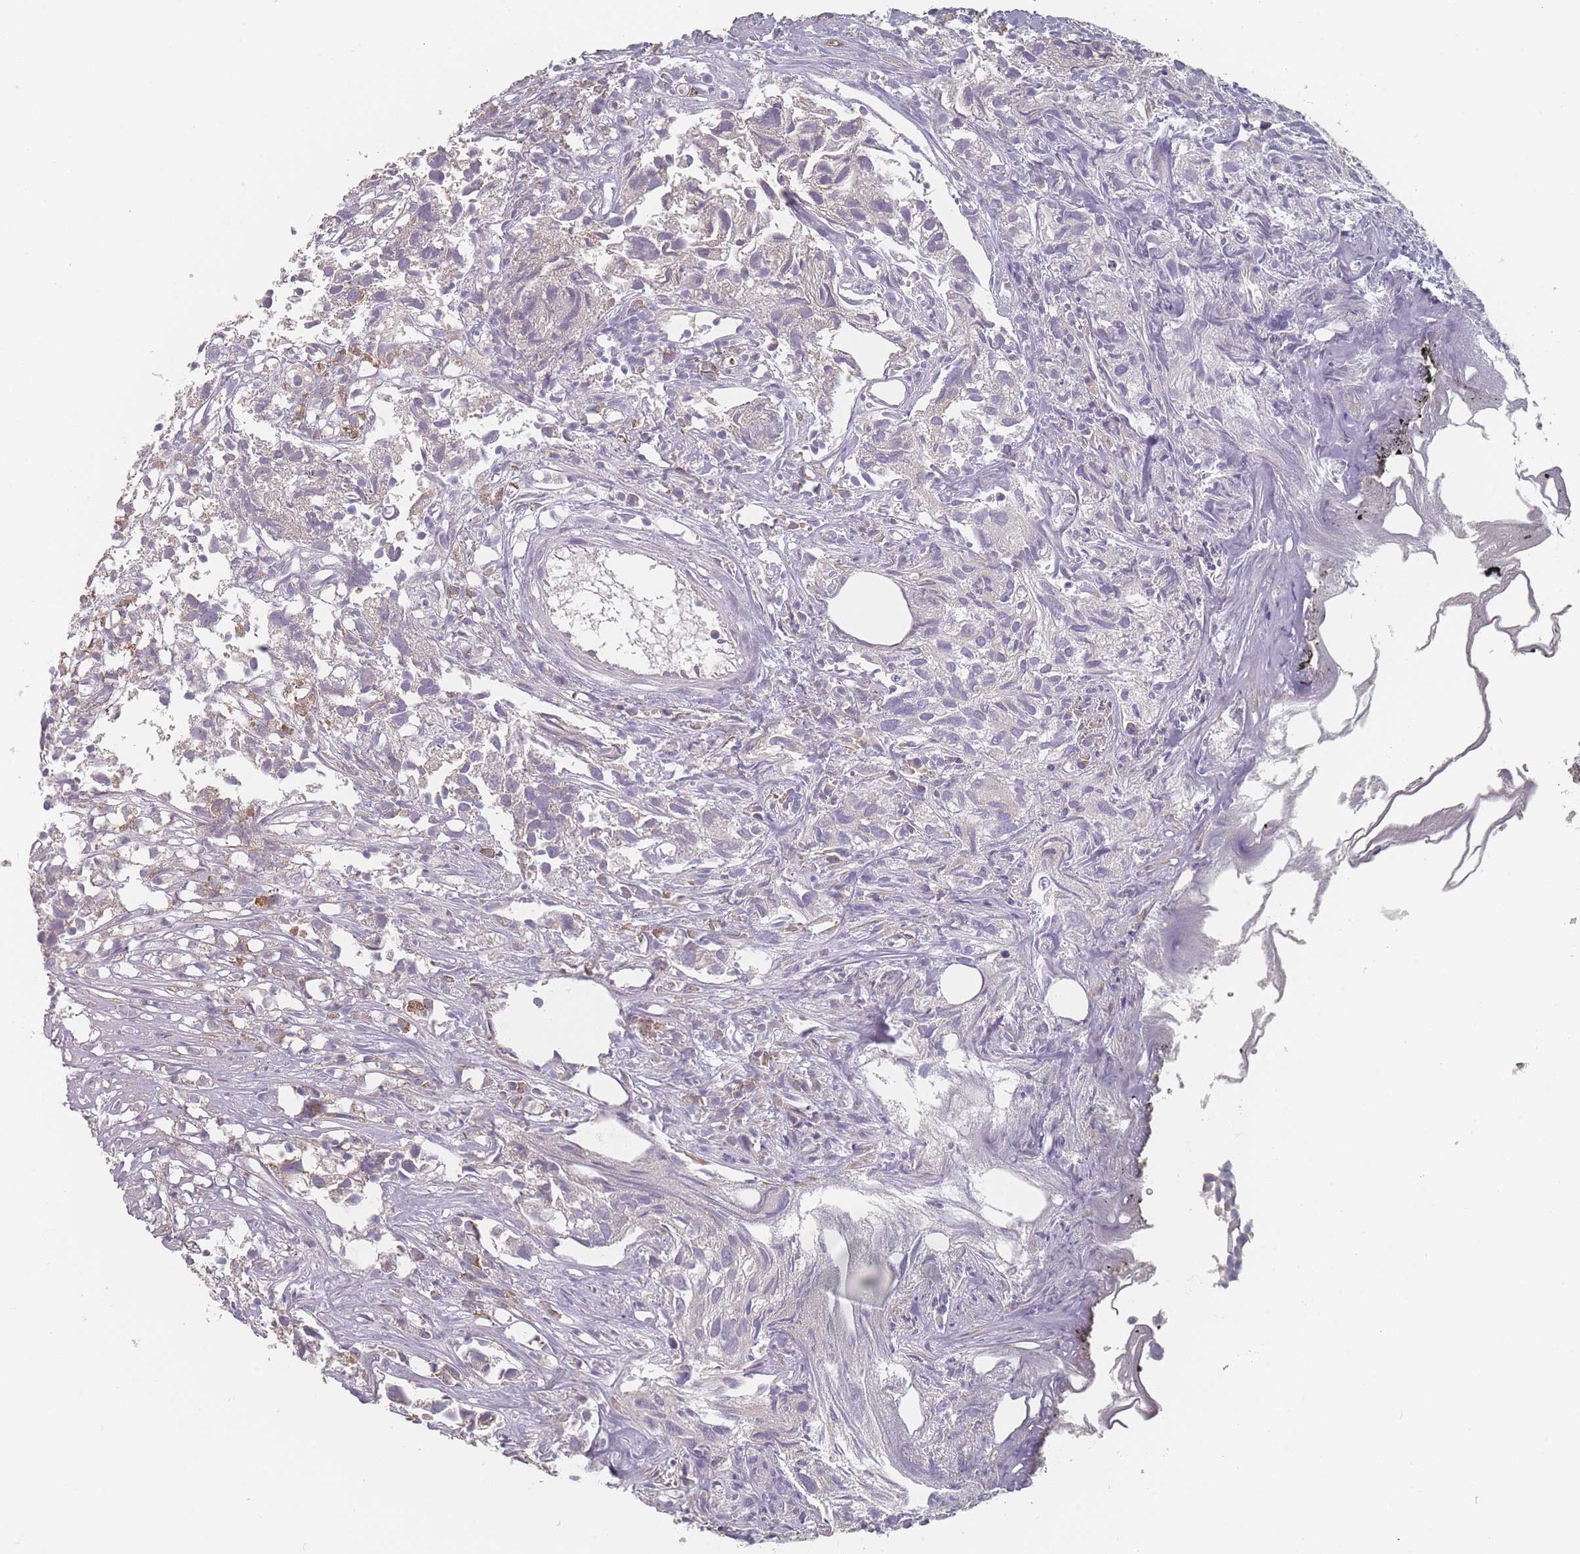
{"staining": {"intensity": "negative", "quantity": "none", "location": "none"}, "tissue": "urothelial cancer", "cell_type": "Tumor cells", "image_type": "cancer", "snomed": [{"axis": "morphology", "description": "Urothelial carcinoma, High grade"}, {"axis": "topography", "description": "Urinary bladder"}], "caption": "Immunohistochemistry (IHC) micrograph of urothelial cancer stained for a protein (brown), which demonstrates no positivity in tumor cells. (Stains: DAB (3,3'-diaminobenzidine) immunohistochemistry with hematoxylin counter stain, Microscopy: brightfield microscopy at high magnification).", "gene": "SLC35E4", "patient": {"sex": "female", "age": 75}}